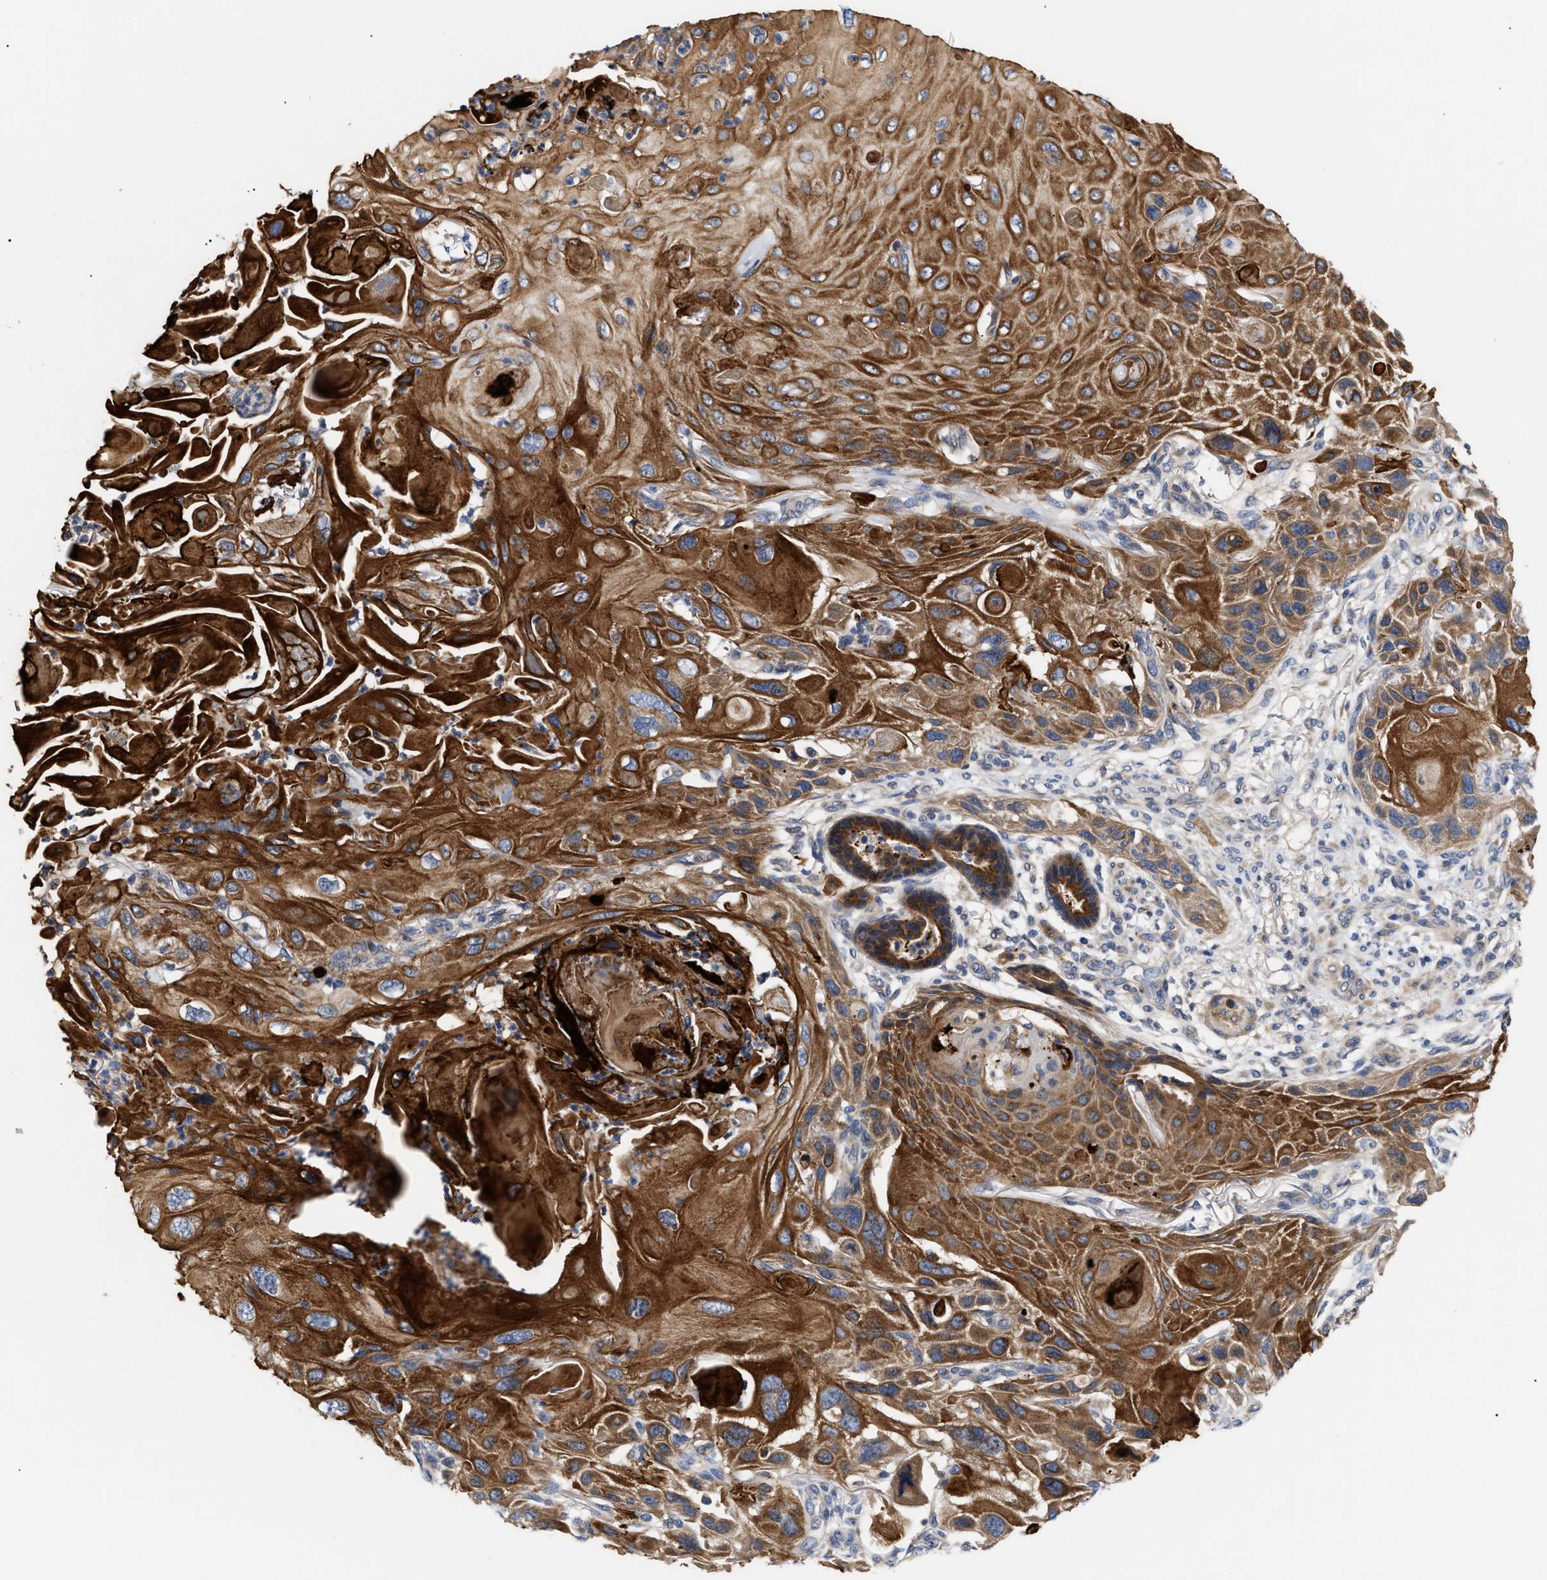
{"staining": {"intensity": "strong", "quantity": ">75%", "location": "cytoplasmic/membranous"}, "tissue": "skin cancer", "cell_type": "Tumor cells", "image_type": "cancer", "snomed": [{"axis": "morphology", "description": "Squamous cell carcinoma, NOS"}, {"axis": "topography", "description": "Skin"}], "caption": "Immunohistochemical staining of skin cancer (squamous cell carcinoma) exhibits strong cytoplasmic/membranous protein staining in approximately >75% of tumor cells. (DAB (3,3'-diaminobenzidine) = brown stain, brightfield microscopy at high magnification).", "gene": "CCDC146", "patient": {"sex": "female", "age": 77}}